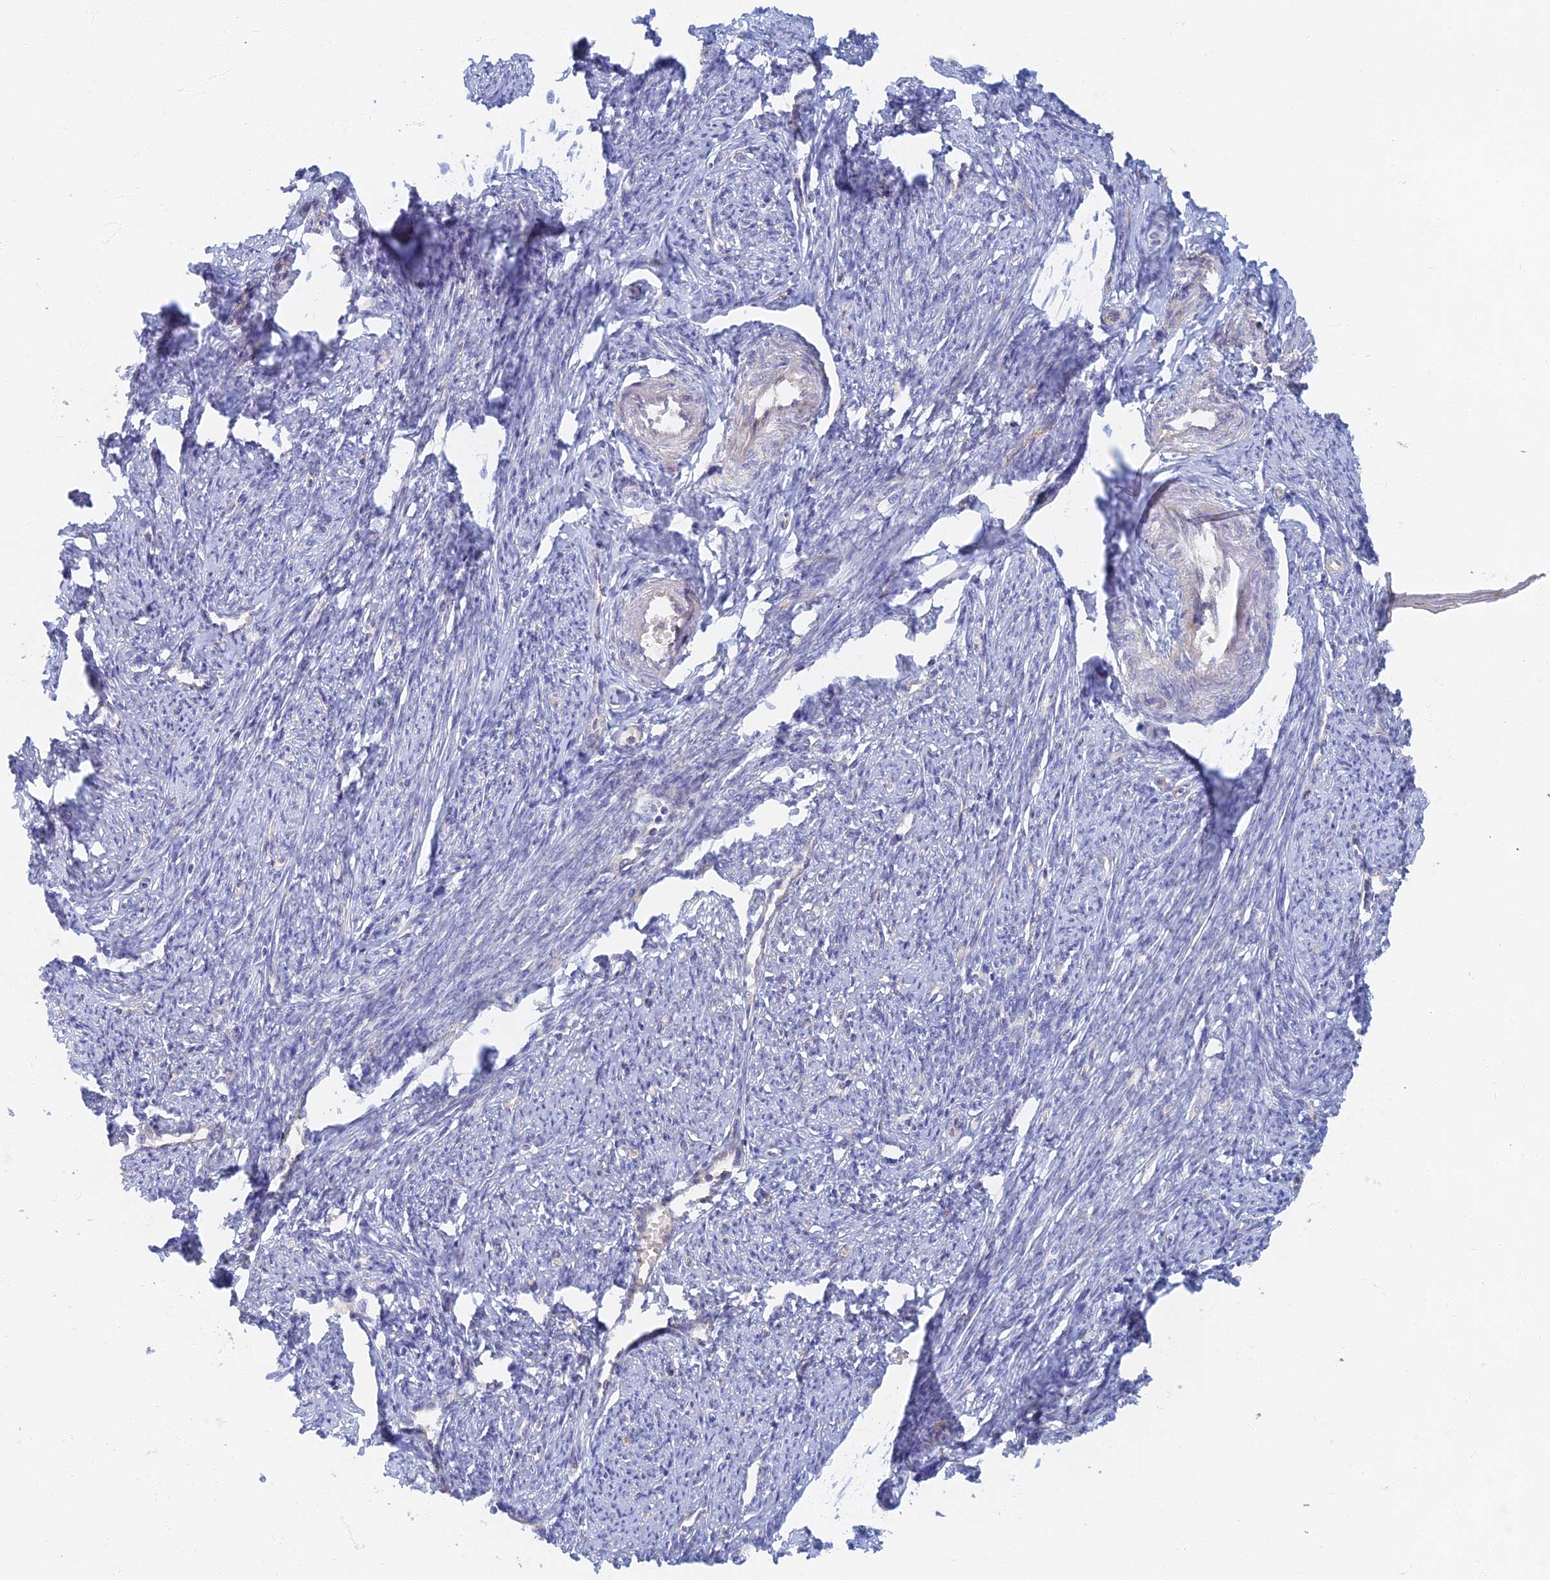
{"staining": {"intensity": "negative", "quantity": "none", "location": "none"}, "tissue": "smooth muscle", "cell_type": "Smooth muscle cells", "image_type": "normal", "snomed": [{"axis": "morphology", "description": "Normal tissue, NOS"}, {"axis": "topography", "description": "Smooth muscle"}, {"axis": "topography", "description": "Uterus"}], "caption": "DAB (3,3'-diaminobenzidine) immunohistochemical staining of unremarkable human smooth muscle exhibits no significant expression in smooth muscle cells.", "gene": "TMEM44", "patient": {"sex": "female", "age": 59}}